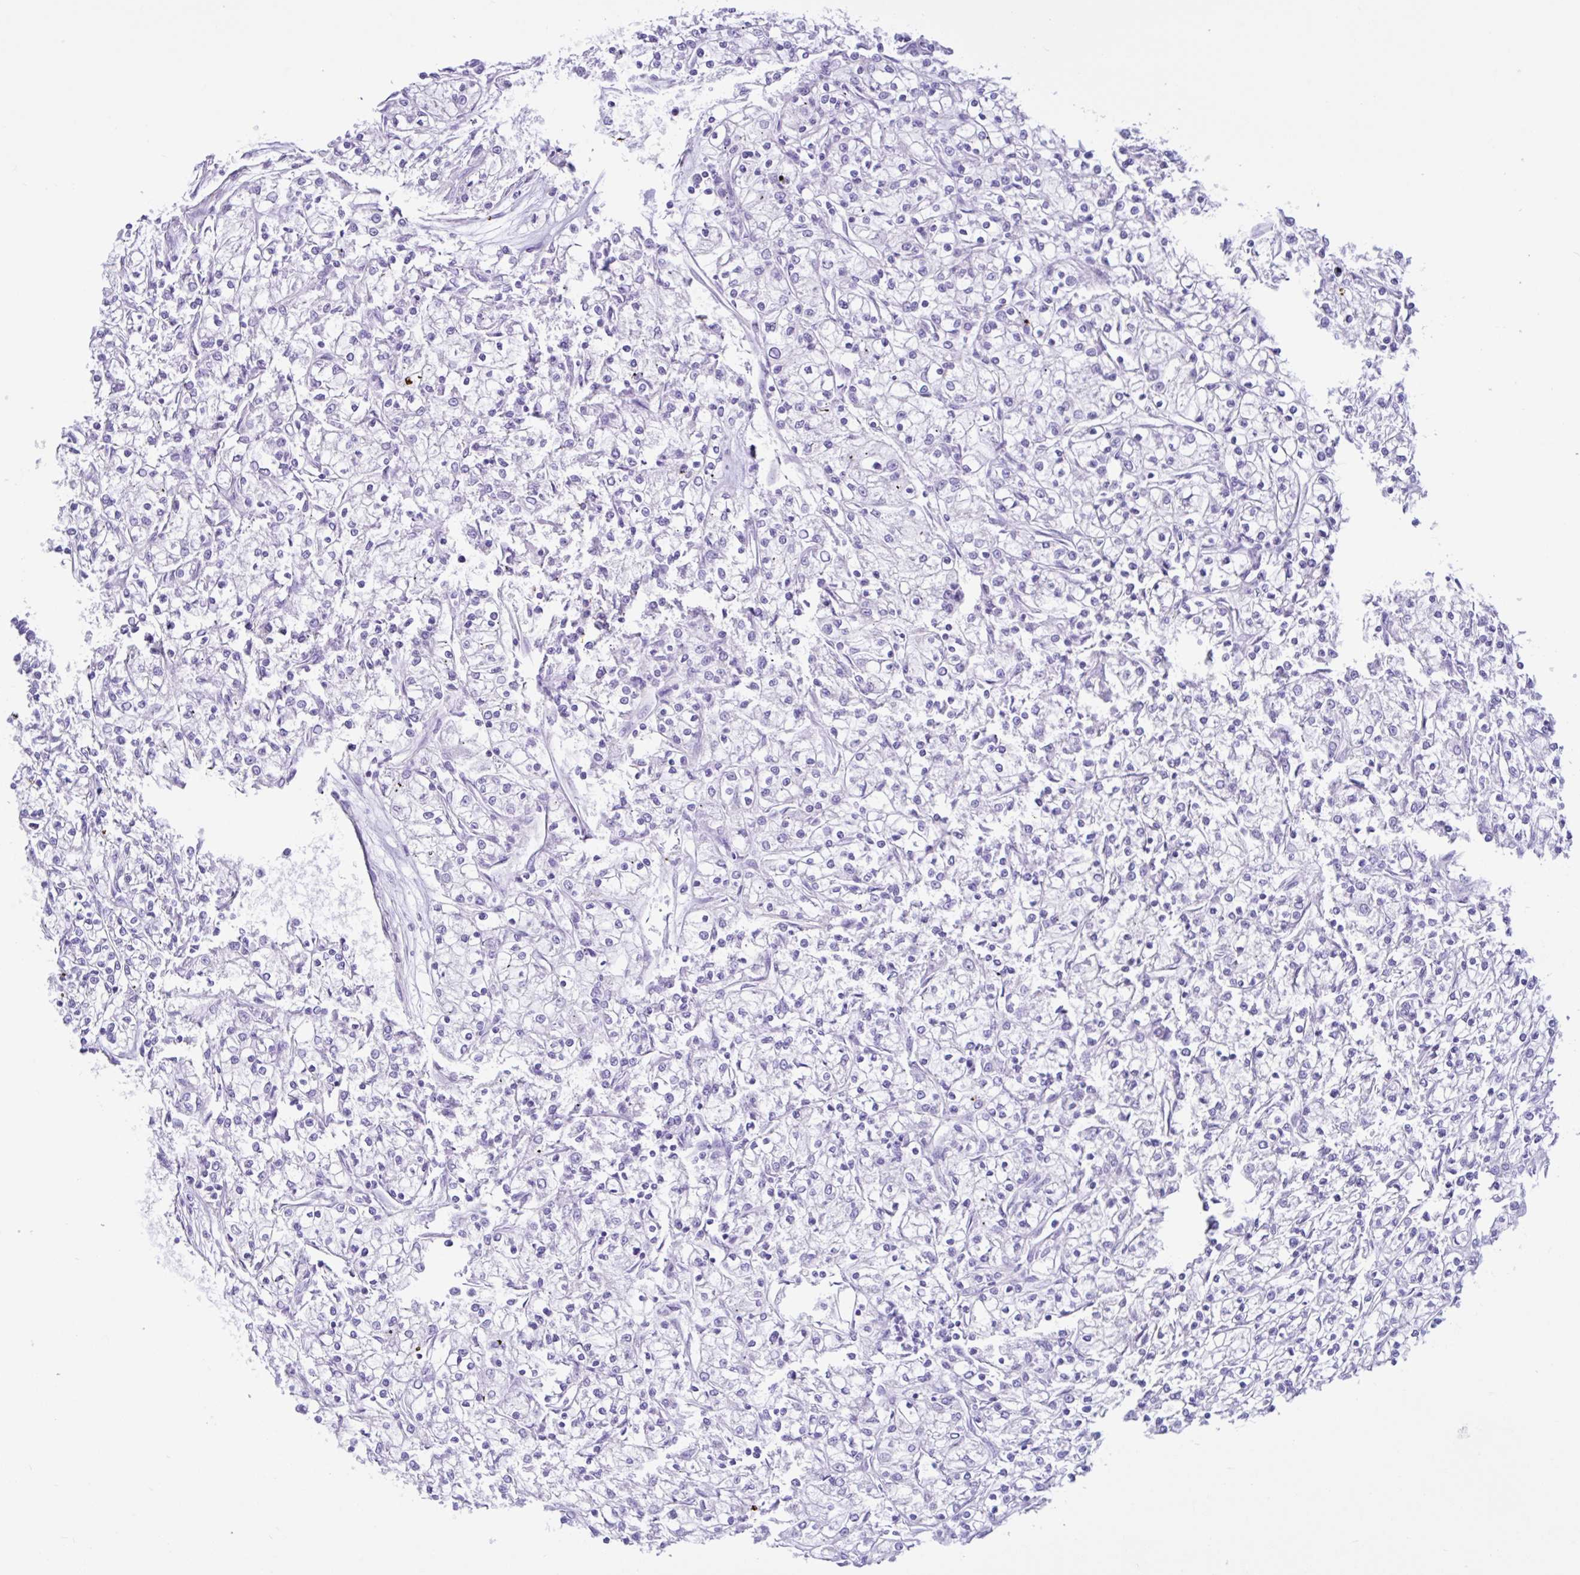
{"staining": {"intensity": "negative", "quantity": "none", "location": "none"}, "tissue": "renal cancer", "cell_type": "Tumor cells", "image_type": "cancer", "snomed": [{"axis": "morphology", "description": "Adenocarcinoma, NOS"}, {"axis": "topography", "description": "Kidney"}], "caption": "The photomicrograph exhibits no staining of tumor cells in renal adenocarcinoma. (DAB (3,3'-diaminobenzidine) IHC visualized using brightfield microscopy, high magnification).", "gene": "CYP19A1", "patient": {"sex": "female", "age": 59}}